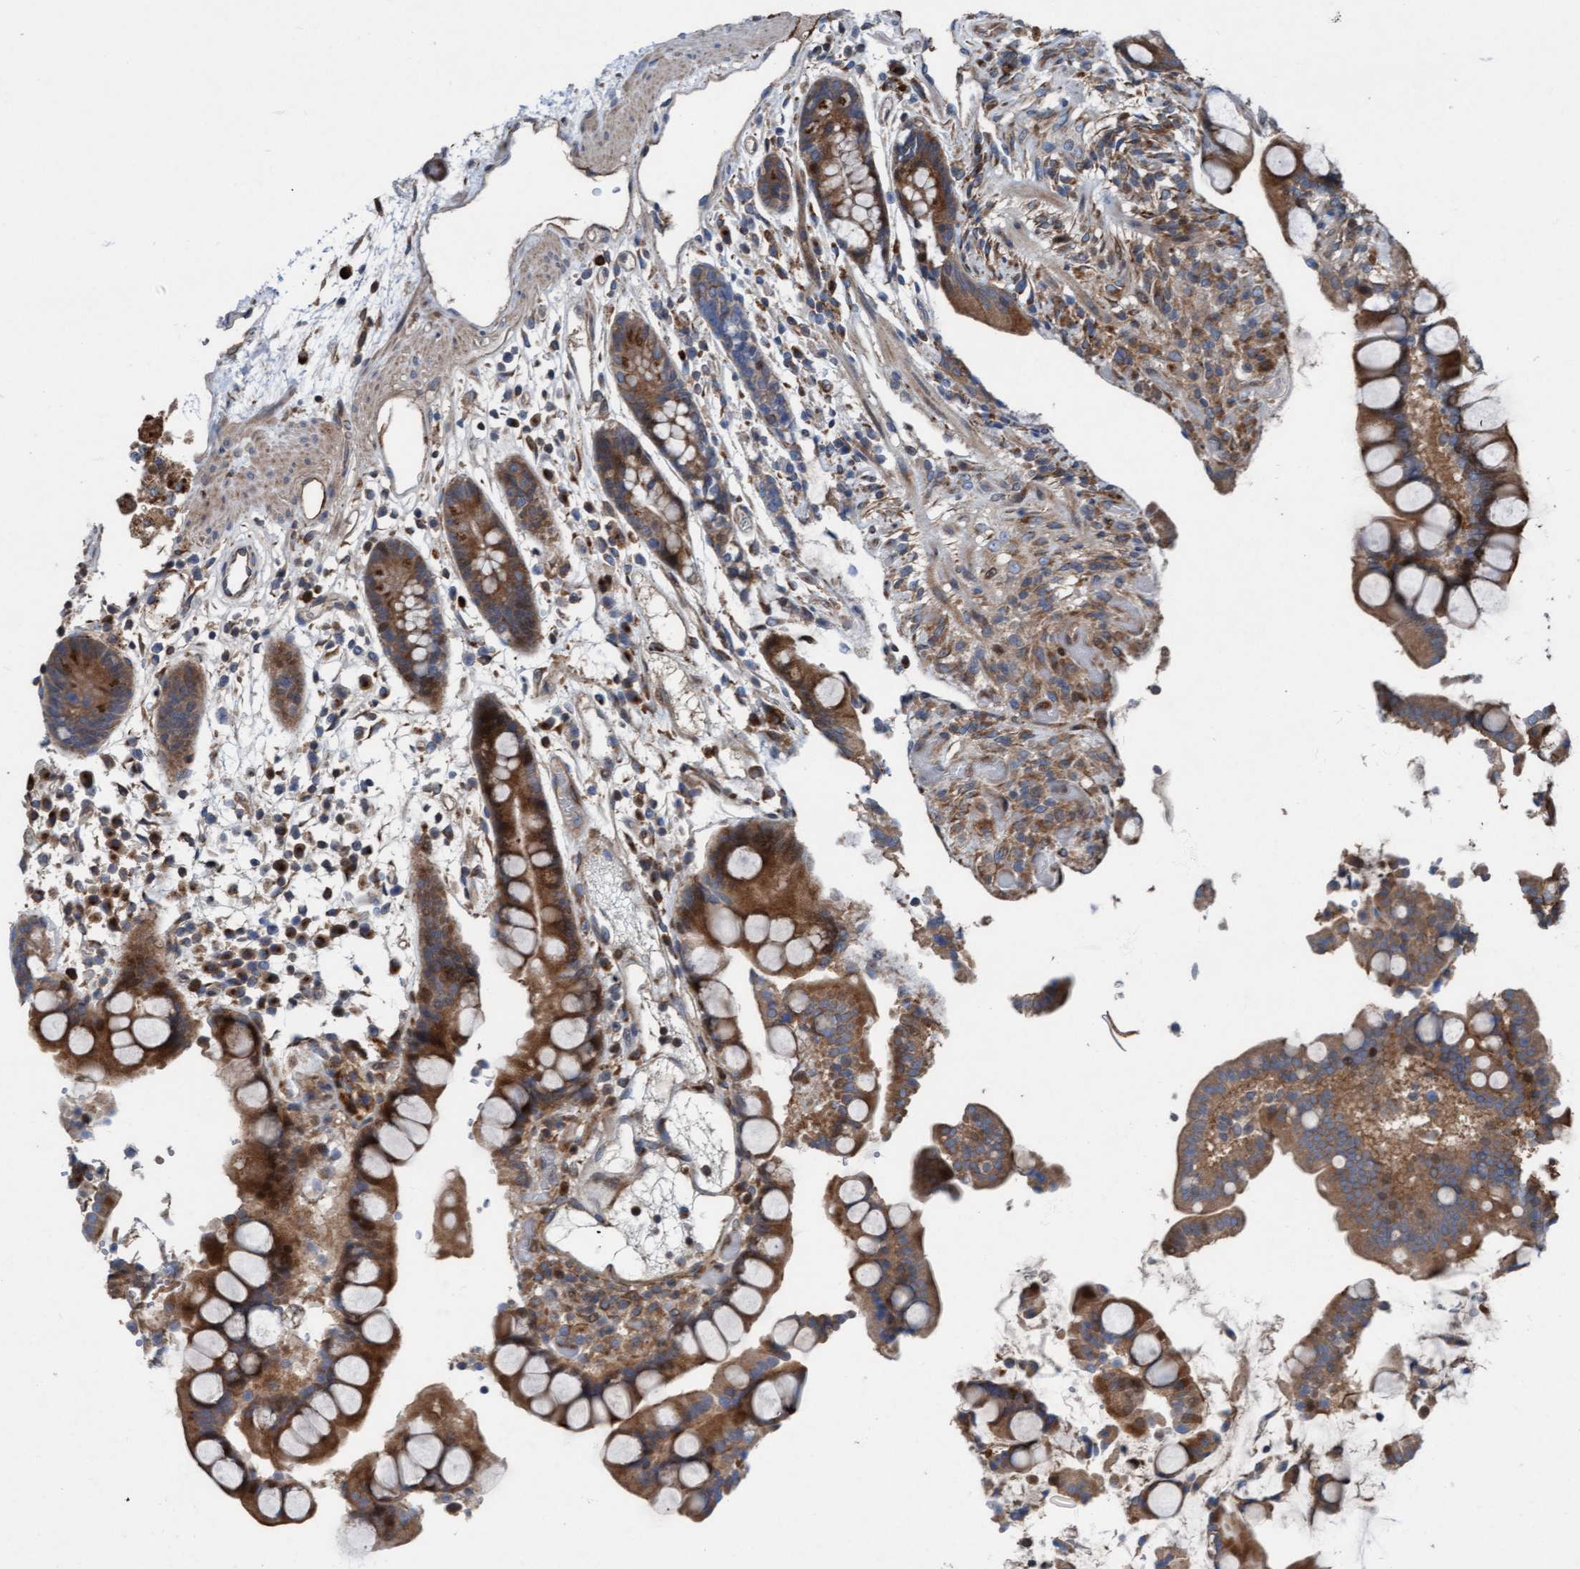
{"staining": {"intensity": "moderate", "quantity": ">75%", "location": "cytoplasmic/membranous"}, "tissue": "colon", "cell_type": "Endothelial cells", "image_type": "normal", "snomed": [{"axis": "morphology", "description": "Normal tissue, NOS"}, {"axis": "topography", "description": "Colon"}], "caption": "Immunohistochemical staining of unremarkable human colon reveals medium levels of moderate cytoplasmic/membranous expression in approximately >75% of endothelial cells. The protein of interest is stained brown, and the nuclei are stained in blue (DAB IHC with brightfield microscopy, high magnification).", "gene": "KLHL26", "patient": {"sex": "male", "age": 73}}